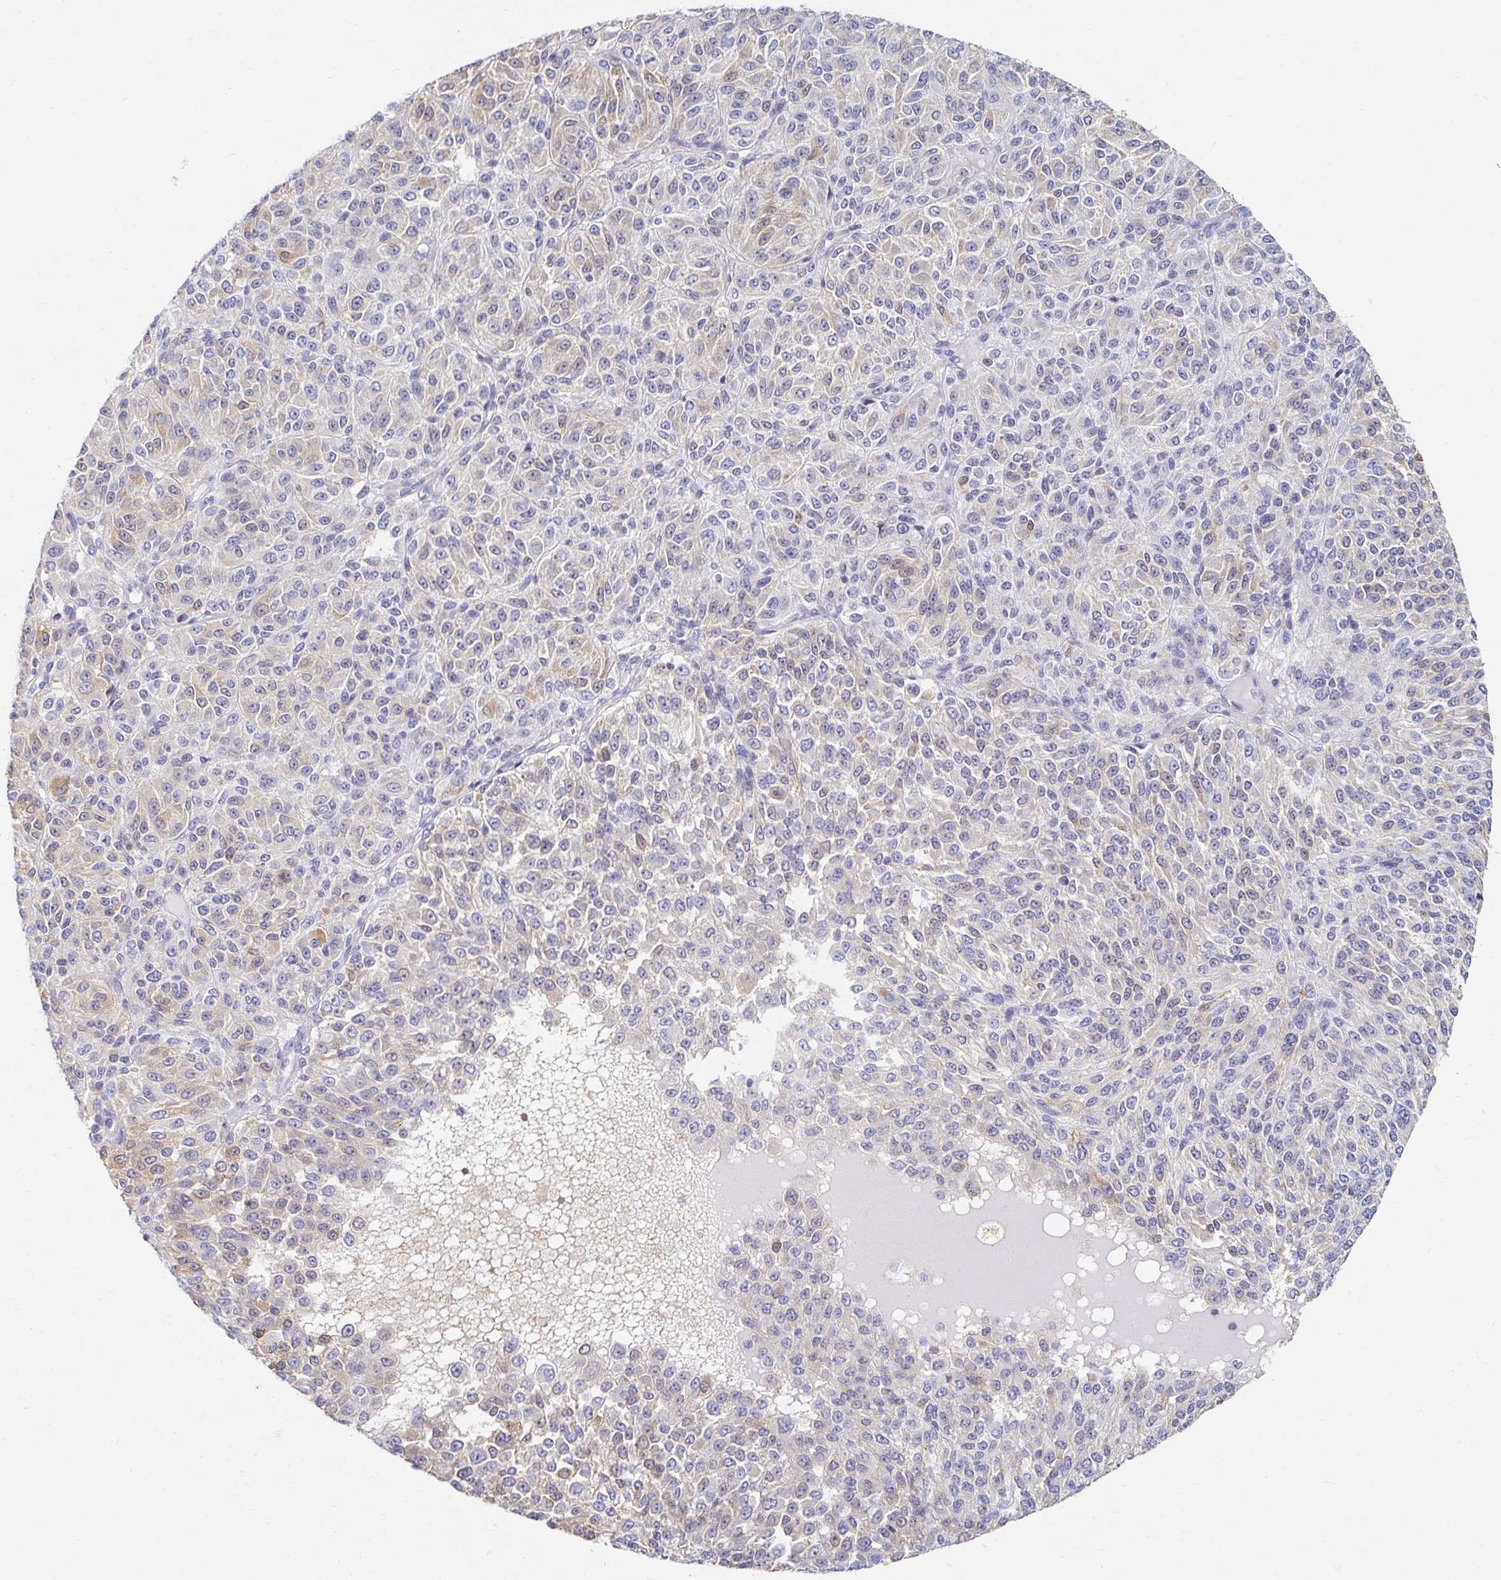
{"staining": {"intensity": "weak", "quantity": "<25%", "location": "cytoplasmic/membranous"}, "tissue": "melanoma", "cell_type": "Tumor cells", "image_type": "cancer", "snomed": [{"axis": "morphology", "description": "Malignant melanoma, Metastatic site"}, {"axis": "topography", "description": "Brain"}], "caption": "This is an immunohistochemistry photomicrograph of human malignant melanoma (metastatic site). There is no positivity in tumor cells.", "gene": "MYLK2", "patient": {"sex": "female", "age": 56}}